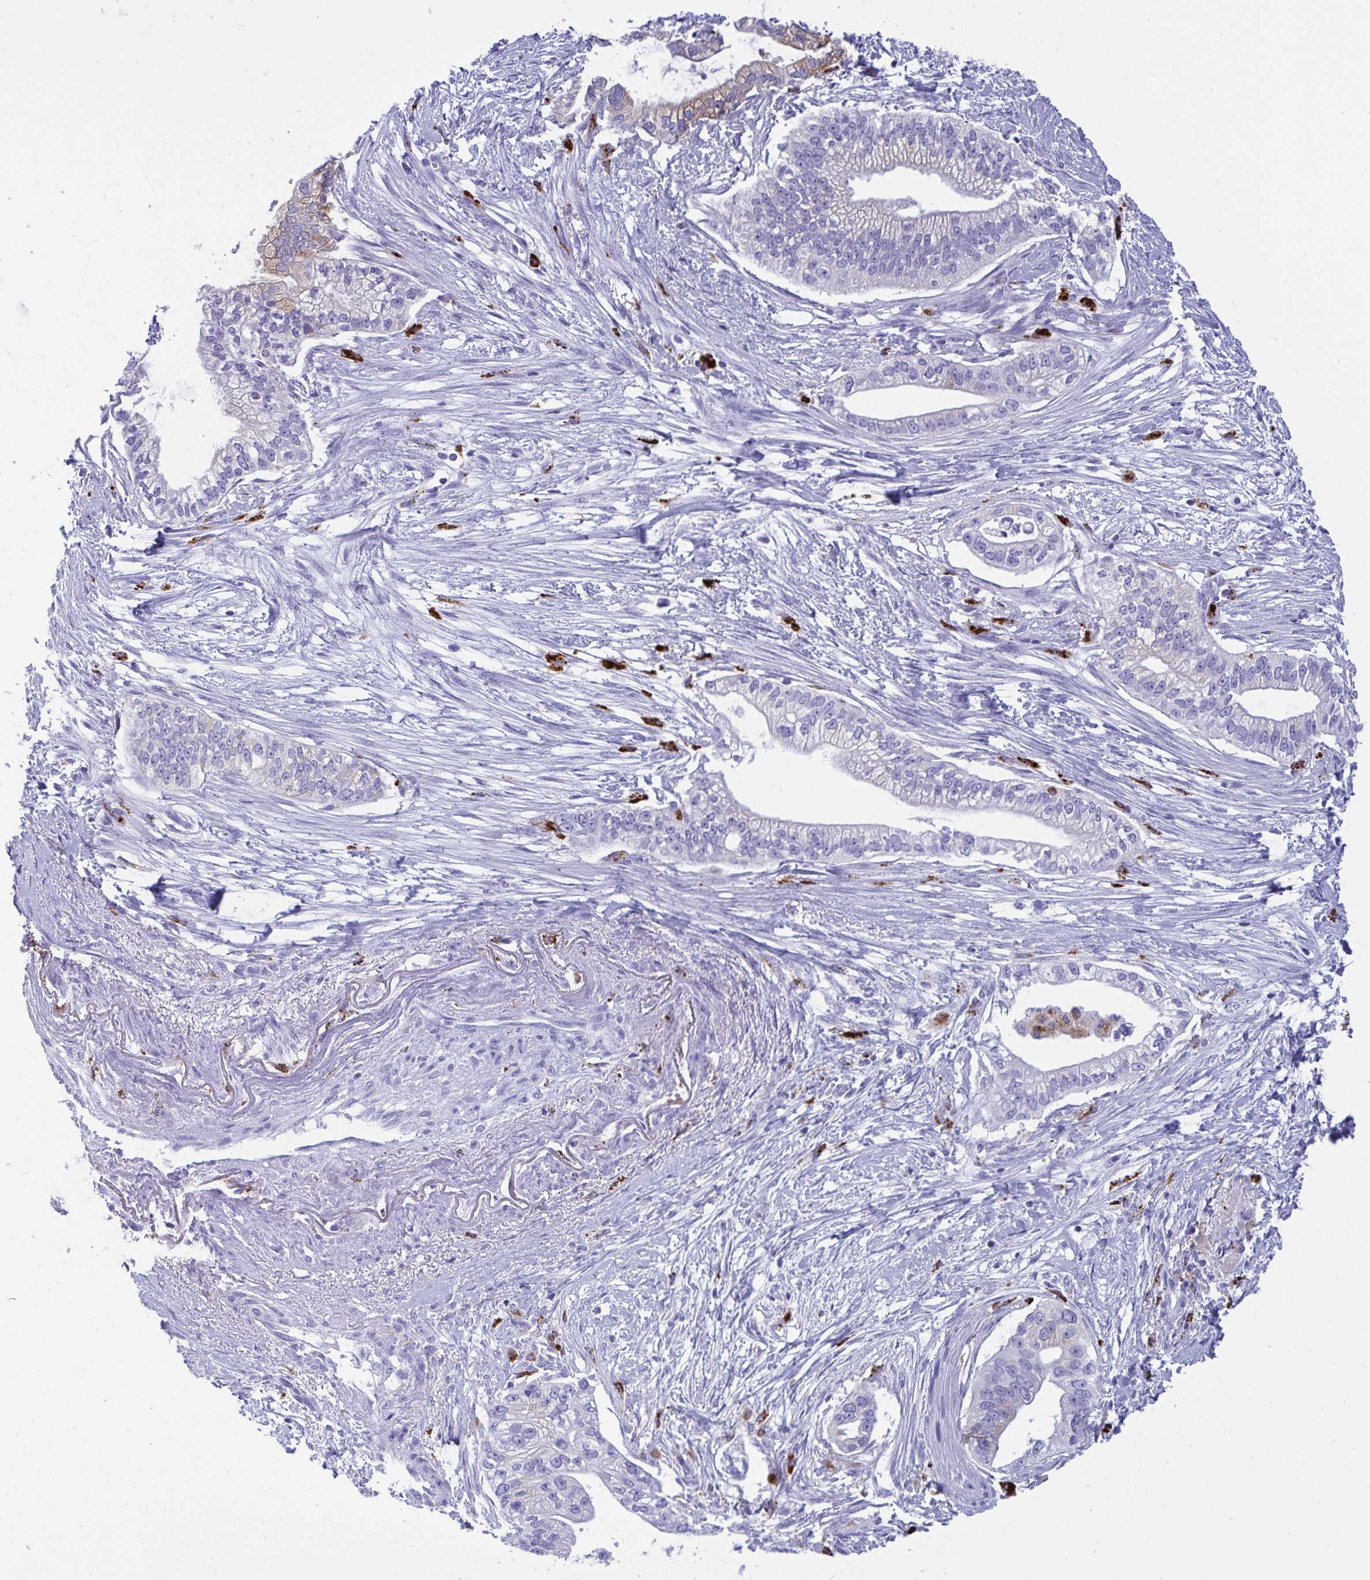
{"staining": {"intensity": "weak", "quantity": "<25%", "location": "cytoplasmic/membranous"}, "tissue": "pancreatic cancer", "cell_type": "Tumor cells", "image_type": "cancer", "snomed": [{"axis": "morphology", "description": "Adenocarcinoma, NOS"}, {"axis": "topography", "description": "Pancreas"}], "caption": "Protein analysis of pancreatic cancer (adenocarcinoma) reveals no significant positivity in tumor cells.", "gene": "CPVL", "patient": {"sex": "male", "age": 70}}